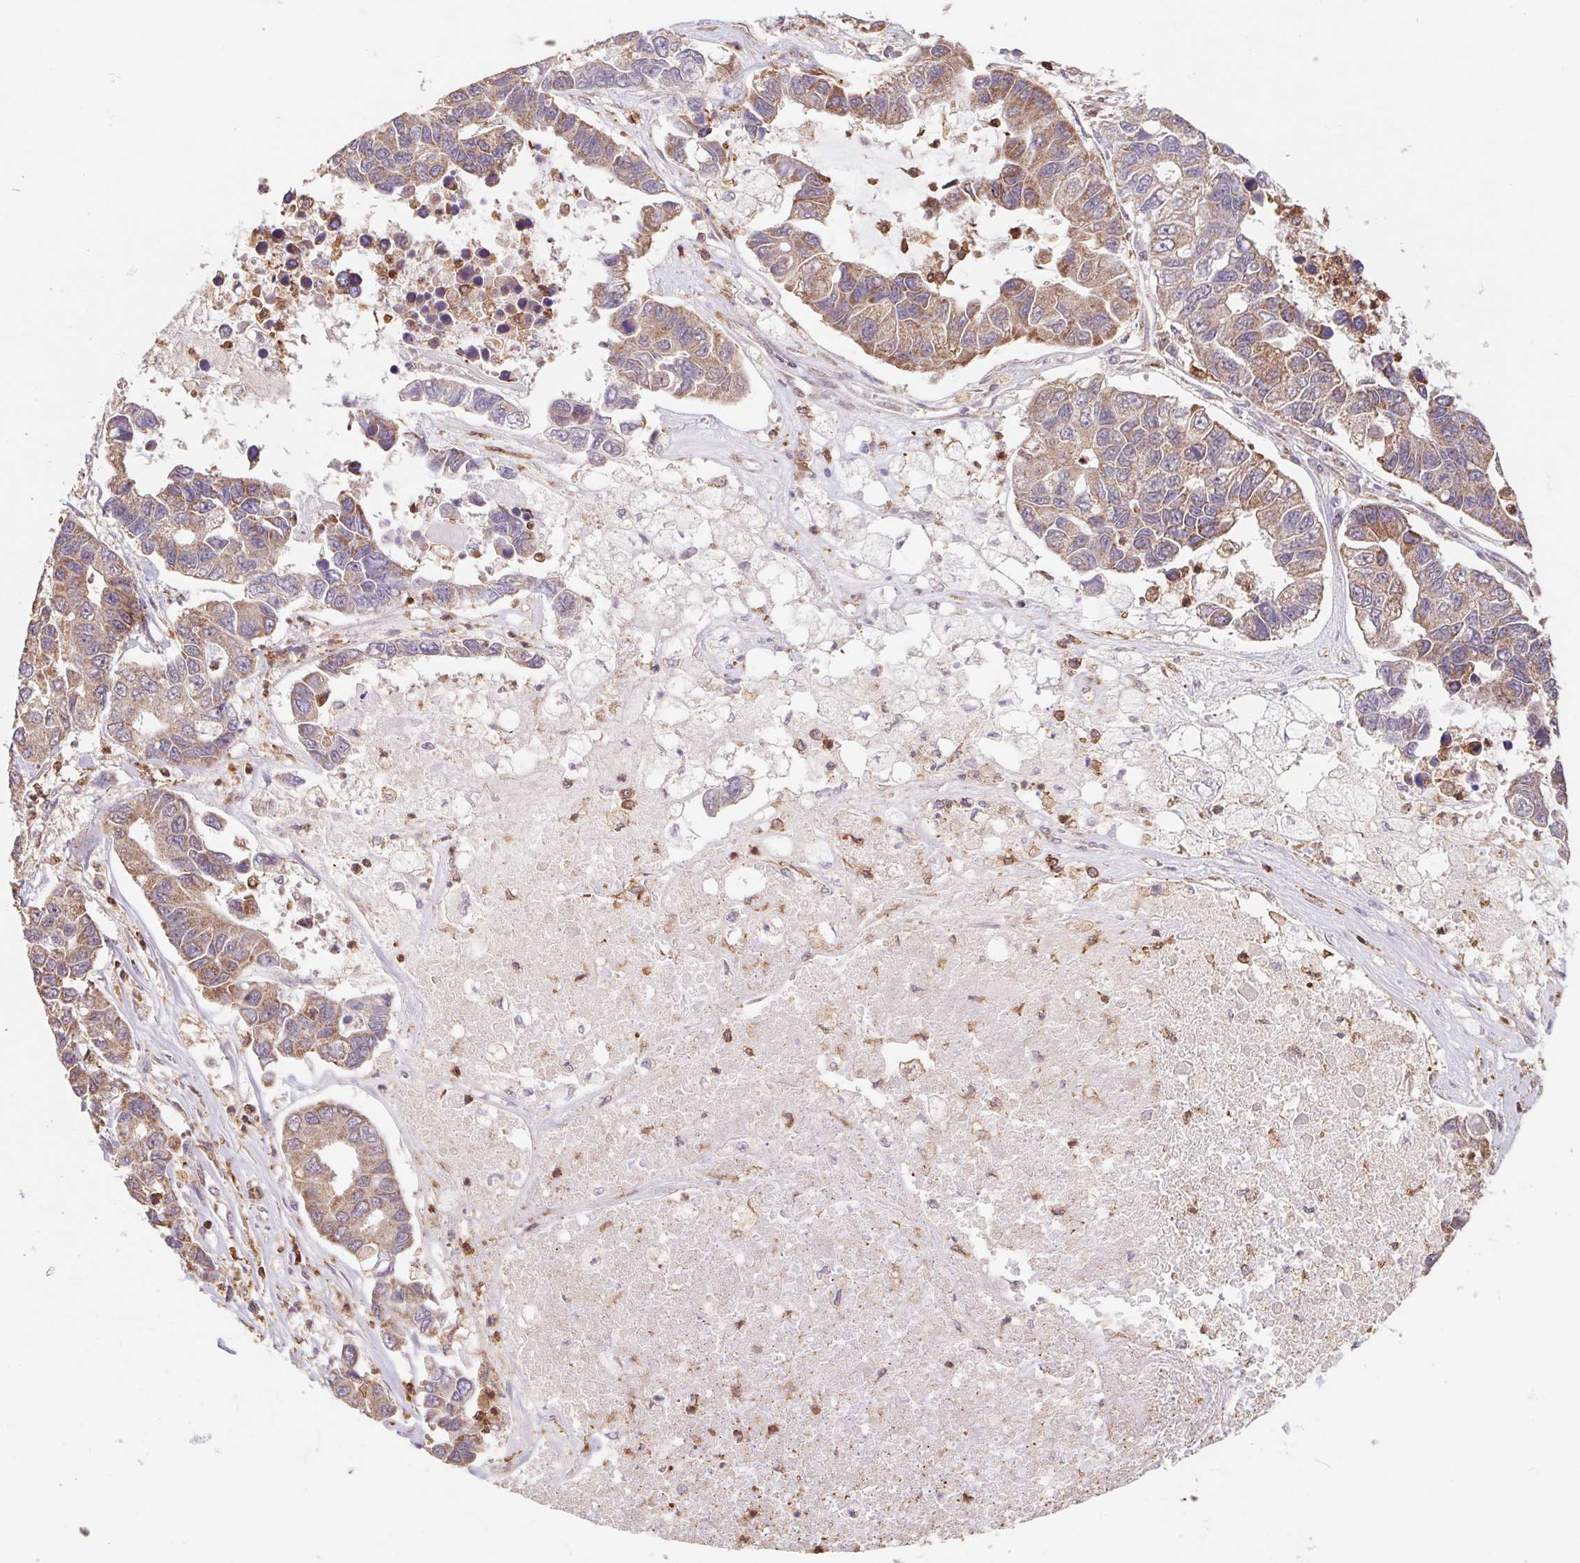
{"staining": {"intensity": "moderate", "quantity": ">75%", "location": "cytoplasmic/membranous"}, "tissue": "lung cancer", "cell_type": "Tumor cells", "image_type": "cancer", "snomed": [{"axis": "morphology", "description": "Adenocarcinoma, NOS"}, {"axis": "topography", "description": "Bronchus"}, {"axis": "topography", "description": "Lung"}], "caption": "This is a histology image of immunohistochemistry (IHC) staining of adenocarcinoma (lung), which shows moderate positivity in the cytoplasmic/membranous of tumor cells.", "gene": "URM1", "patient": {"sex": "female", "age": 51}}